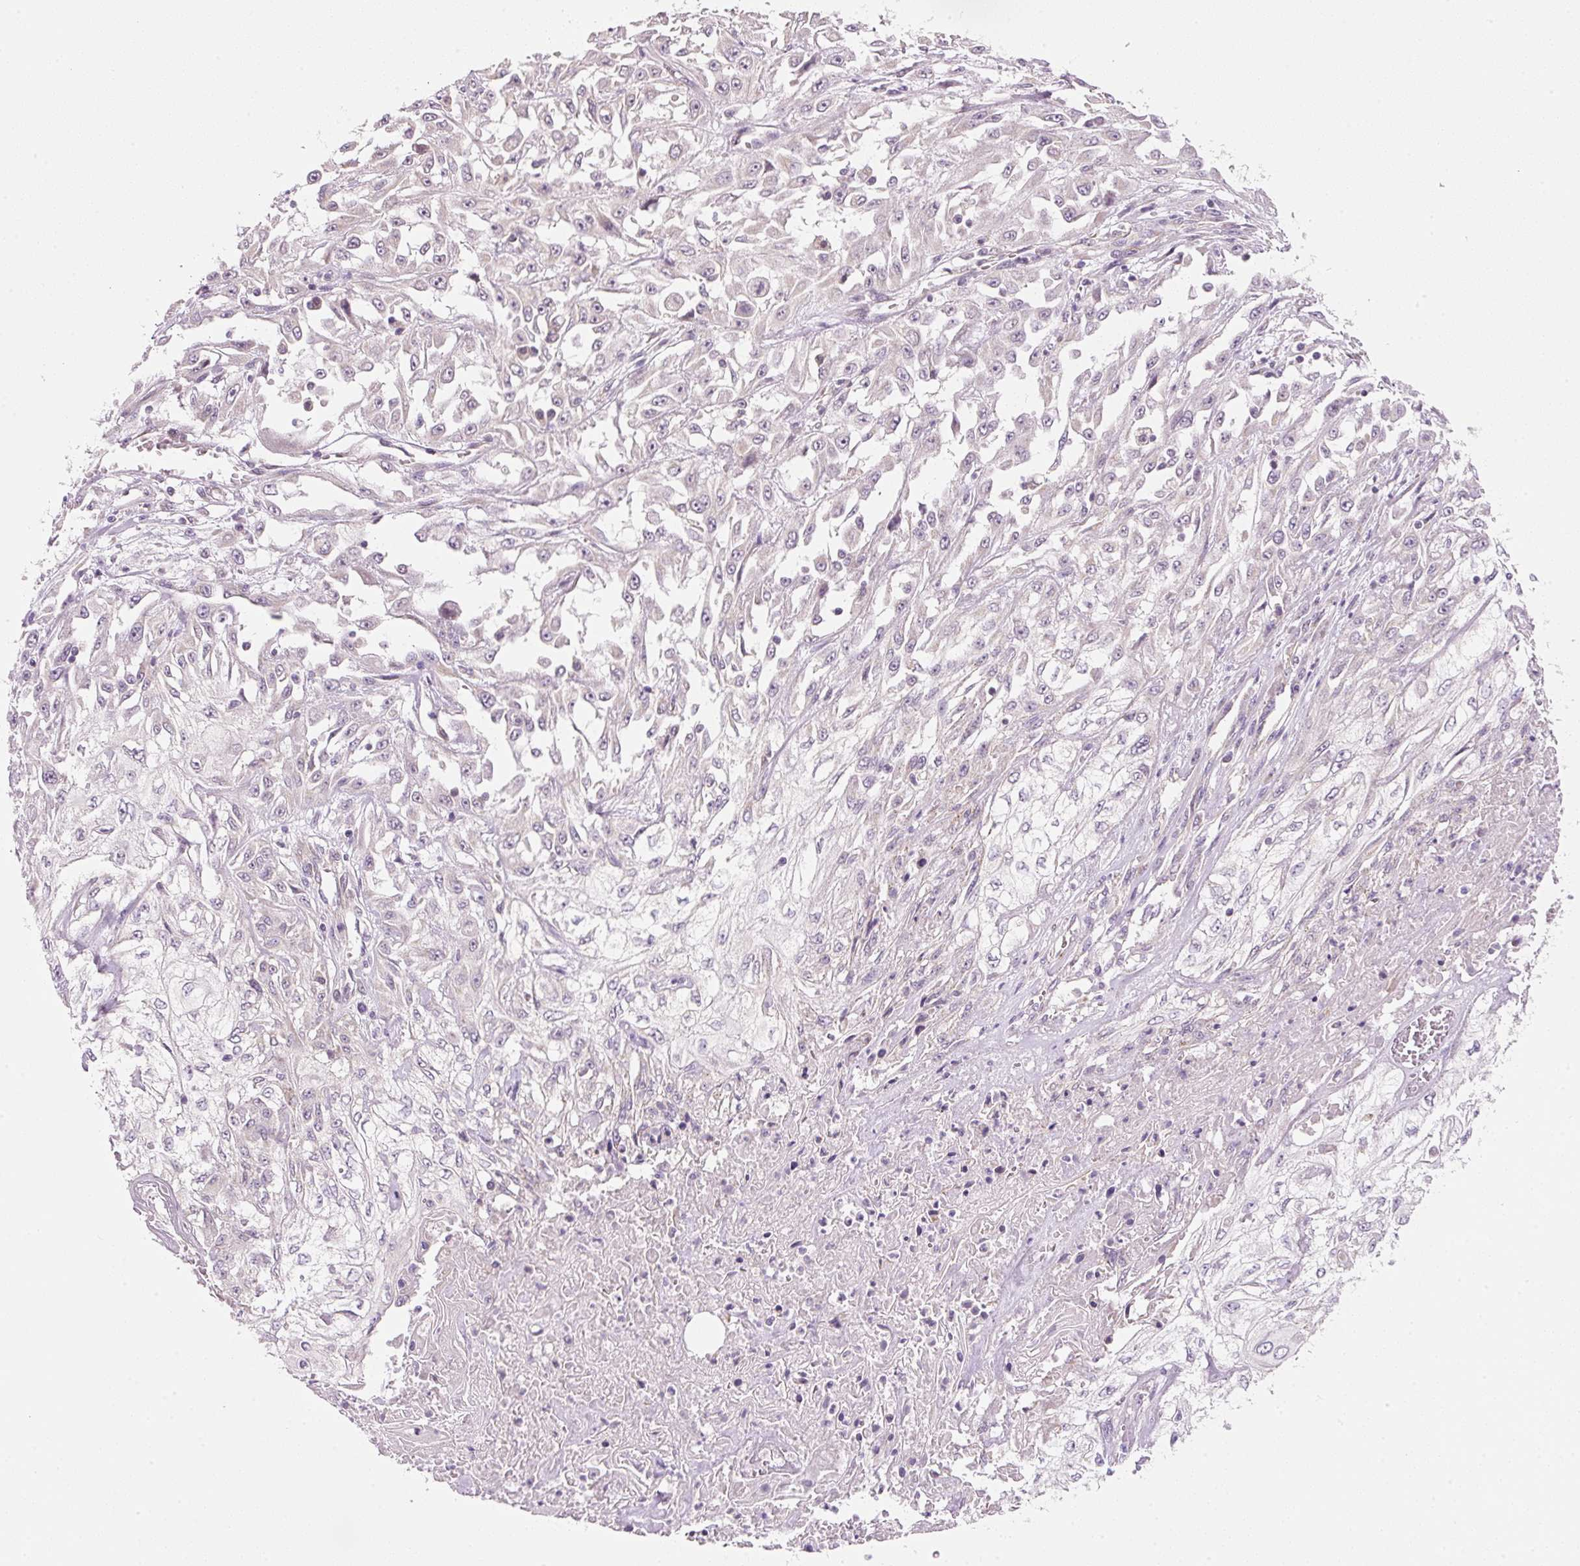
{"staining": {"intensity": "negative", "quantity": "none", "location": "none"}, "tissue": "skin cancer", "cell_type": "Tumor cells", "image_type": "cancer", "snomed": [{"axis": "morphology", "description": "Squamous cell carcinoma, NOS"}, {"axis": "morphology", "description": "Squamous cell carcinoma, metastatic, NOS"}, {"axis": "topography", "description": "Skin"}, {"axis": "topography", "description": "Lymph node"}], "caption": "Human skin cancer (squamous cell carcinoma) stained for a protein using immunohistochemistry exhibits no expression in tumor cells.", "gene": "FAM78B", "patient": {"sex": "male", "age": 75}}